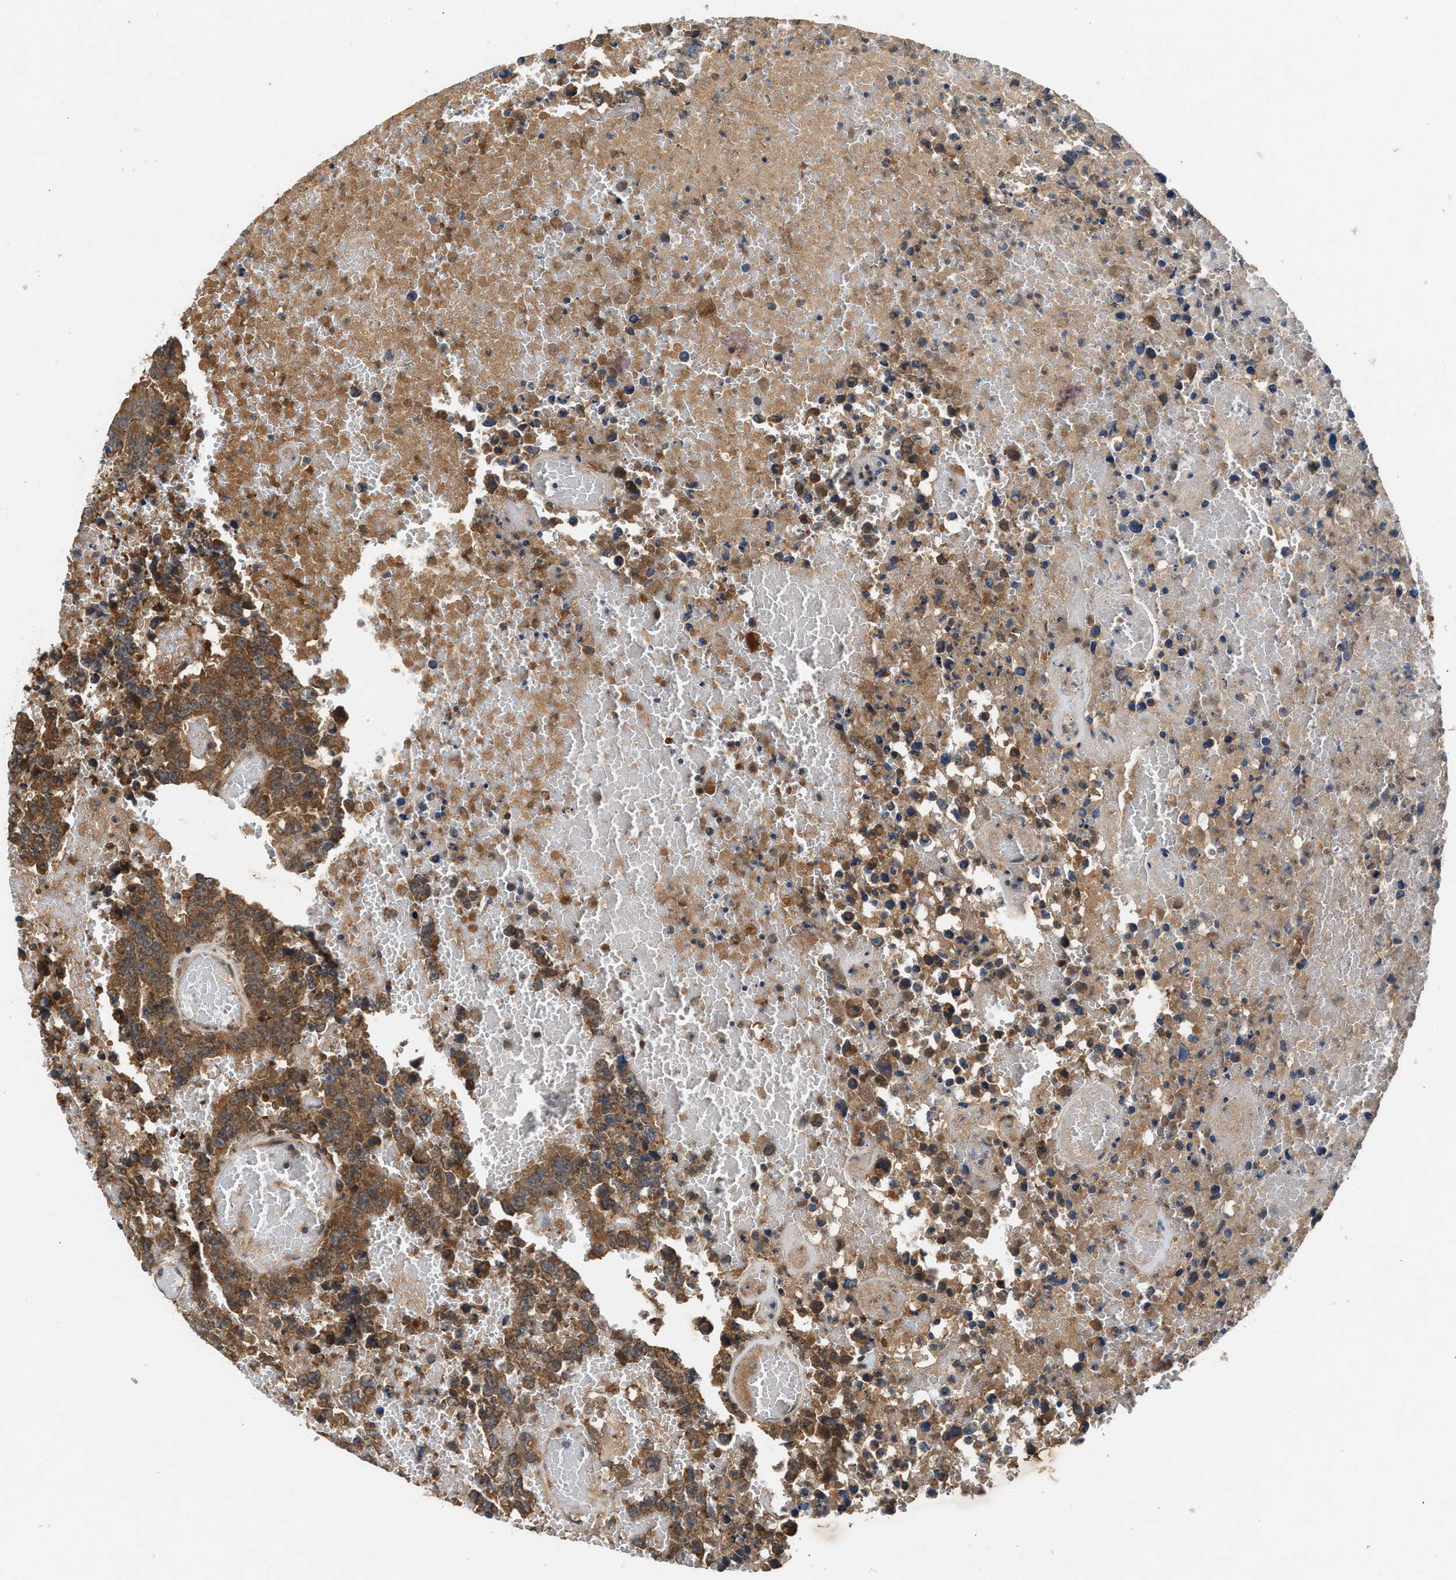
{"staining": {"intensity": "moderate", "quantity": ">75%", "location": "cytoplasmic/membranous"}, "tissue": "testis cancer", "cell_type": "Tumor cells", "image_type": "cancer", "snomed": [{"axis": "morphology", "description": "Carcinoma, Embryonal, NOS"}, {"axis": "topography", "description": "Testis"}], "caption": "There is medium levels of moderate cytoplasmic/membranous expression in tumor cells of testis cancer, as demonstrated by immunohistochemical staining (brown color).", "gene": "RUSC2", "patient": {"sex": "male", "age": 25}}